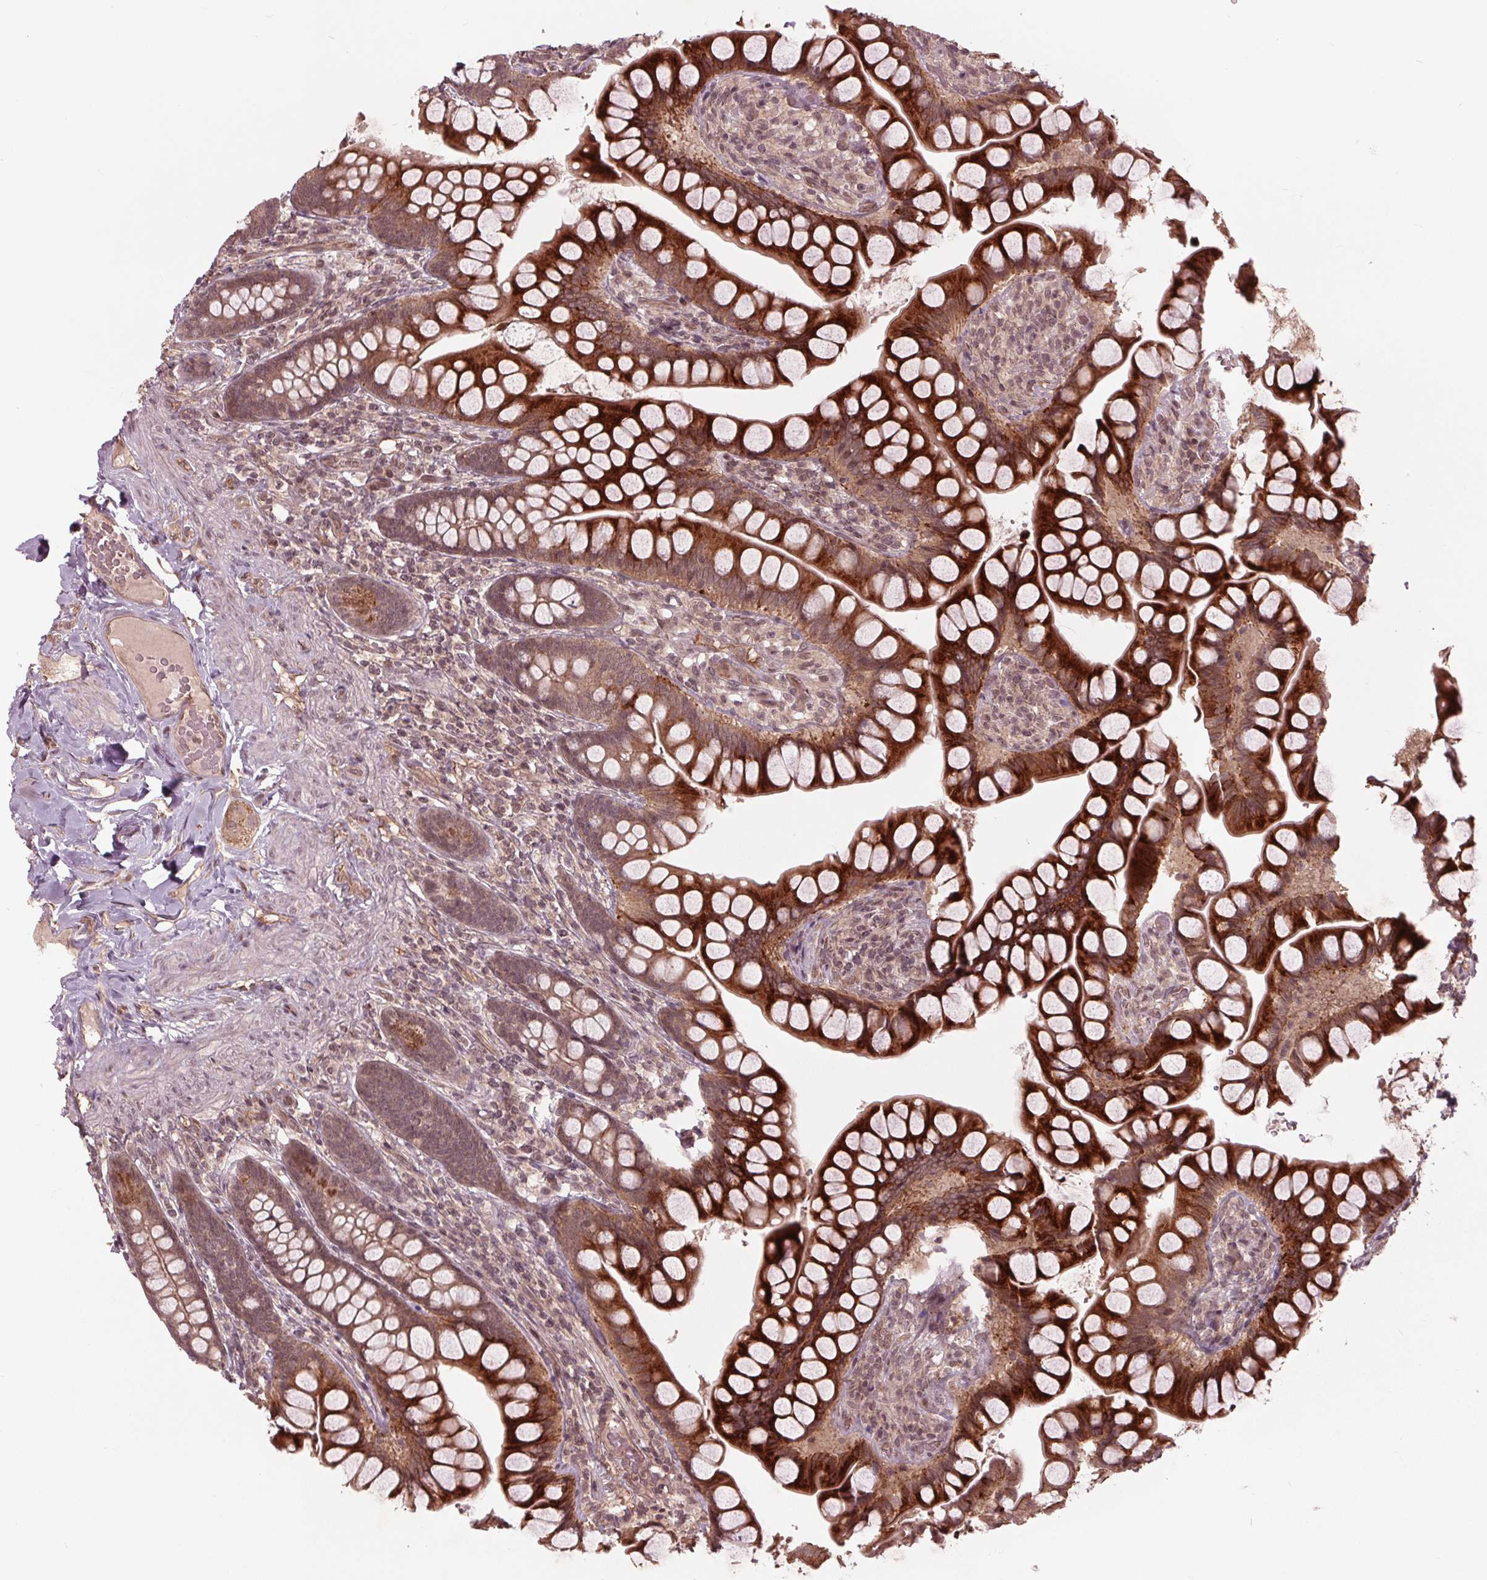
{"staining": {"intensity": "strong", "quantity": "25%-75%", "location": "cytoplasmic/membranous"}, "tissue": "small intestine", "cell_type": "Glandular cells", "image_type": "normal", "snomed": [{"axis": "morphology", "description": "Normal tissue, NOS"}, {"axis": "topography", "description": "Small intestine"}], "caption": "A high amount of strong cytoplasmic/membranous positivity is identified in about 25%-75% of glandular cells in benign small intestine.", "gene": "BTBD1", "patient": {"sex": "male", "age": 70}}